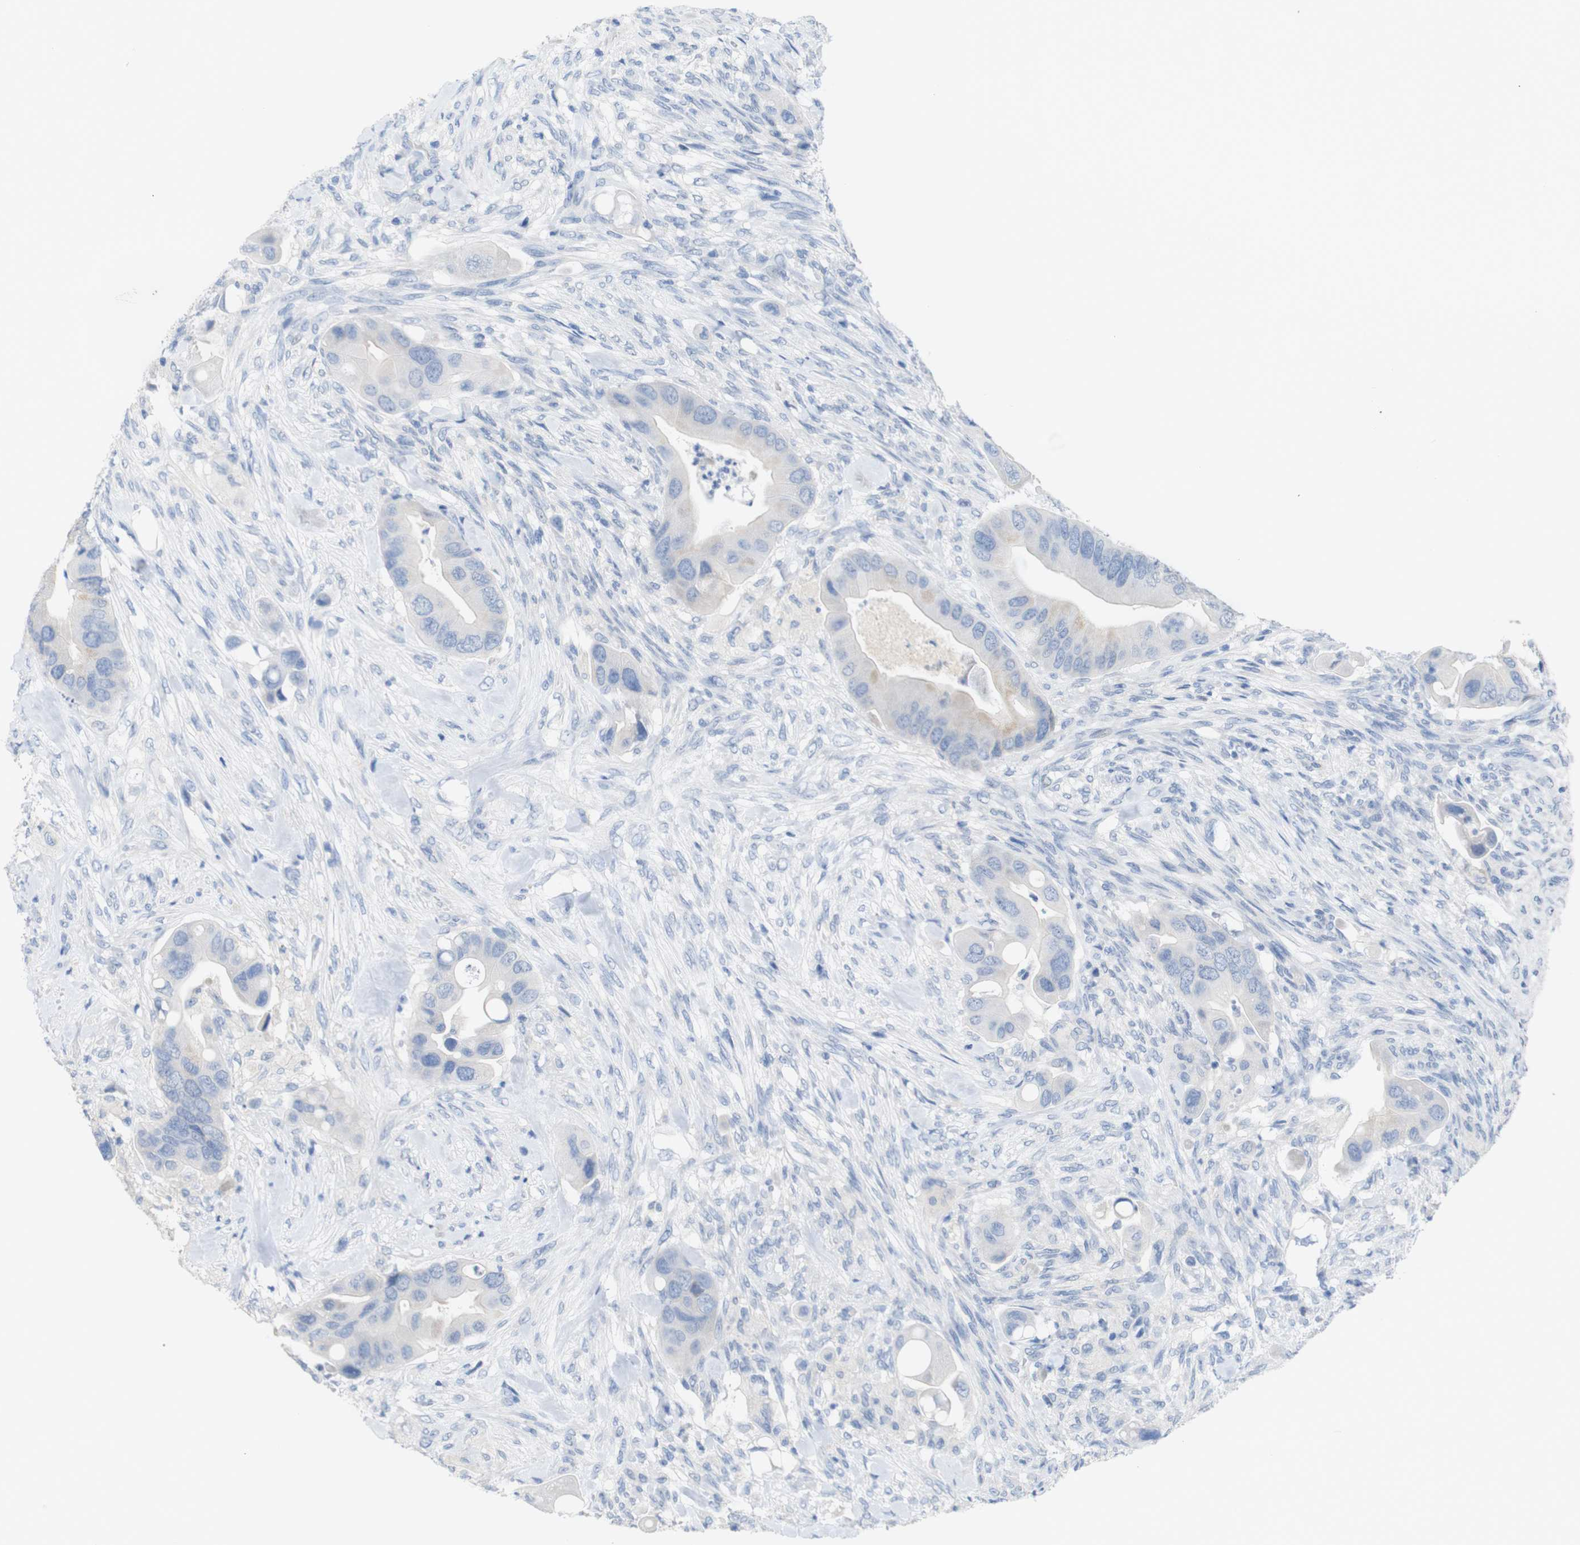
{"staining": {"intensity": "negative", "quantity": "none", "location": "none"}, "tissue": "colorectal cancer", "cell_type": "Tumor cells", "image_type": "cancer", "snomed": [{"axis": "morphology", "description": "Adenocarcinoma, NOS"}, {"axis": "topography", "description": "Rectum"}], "caption": "The photomicrograph demonstrates no staining of tumor cells in colorectal cancer.", "gene": "LAG3", "patient": {"sex": "female", "age": 57}}